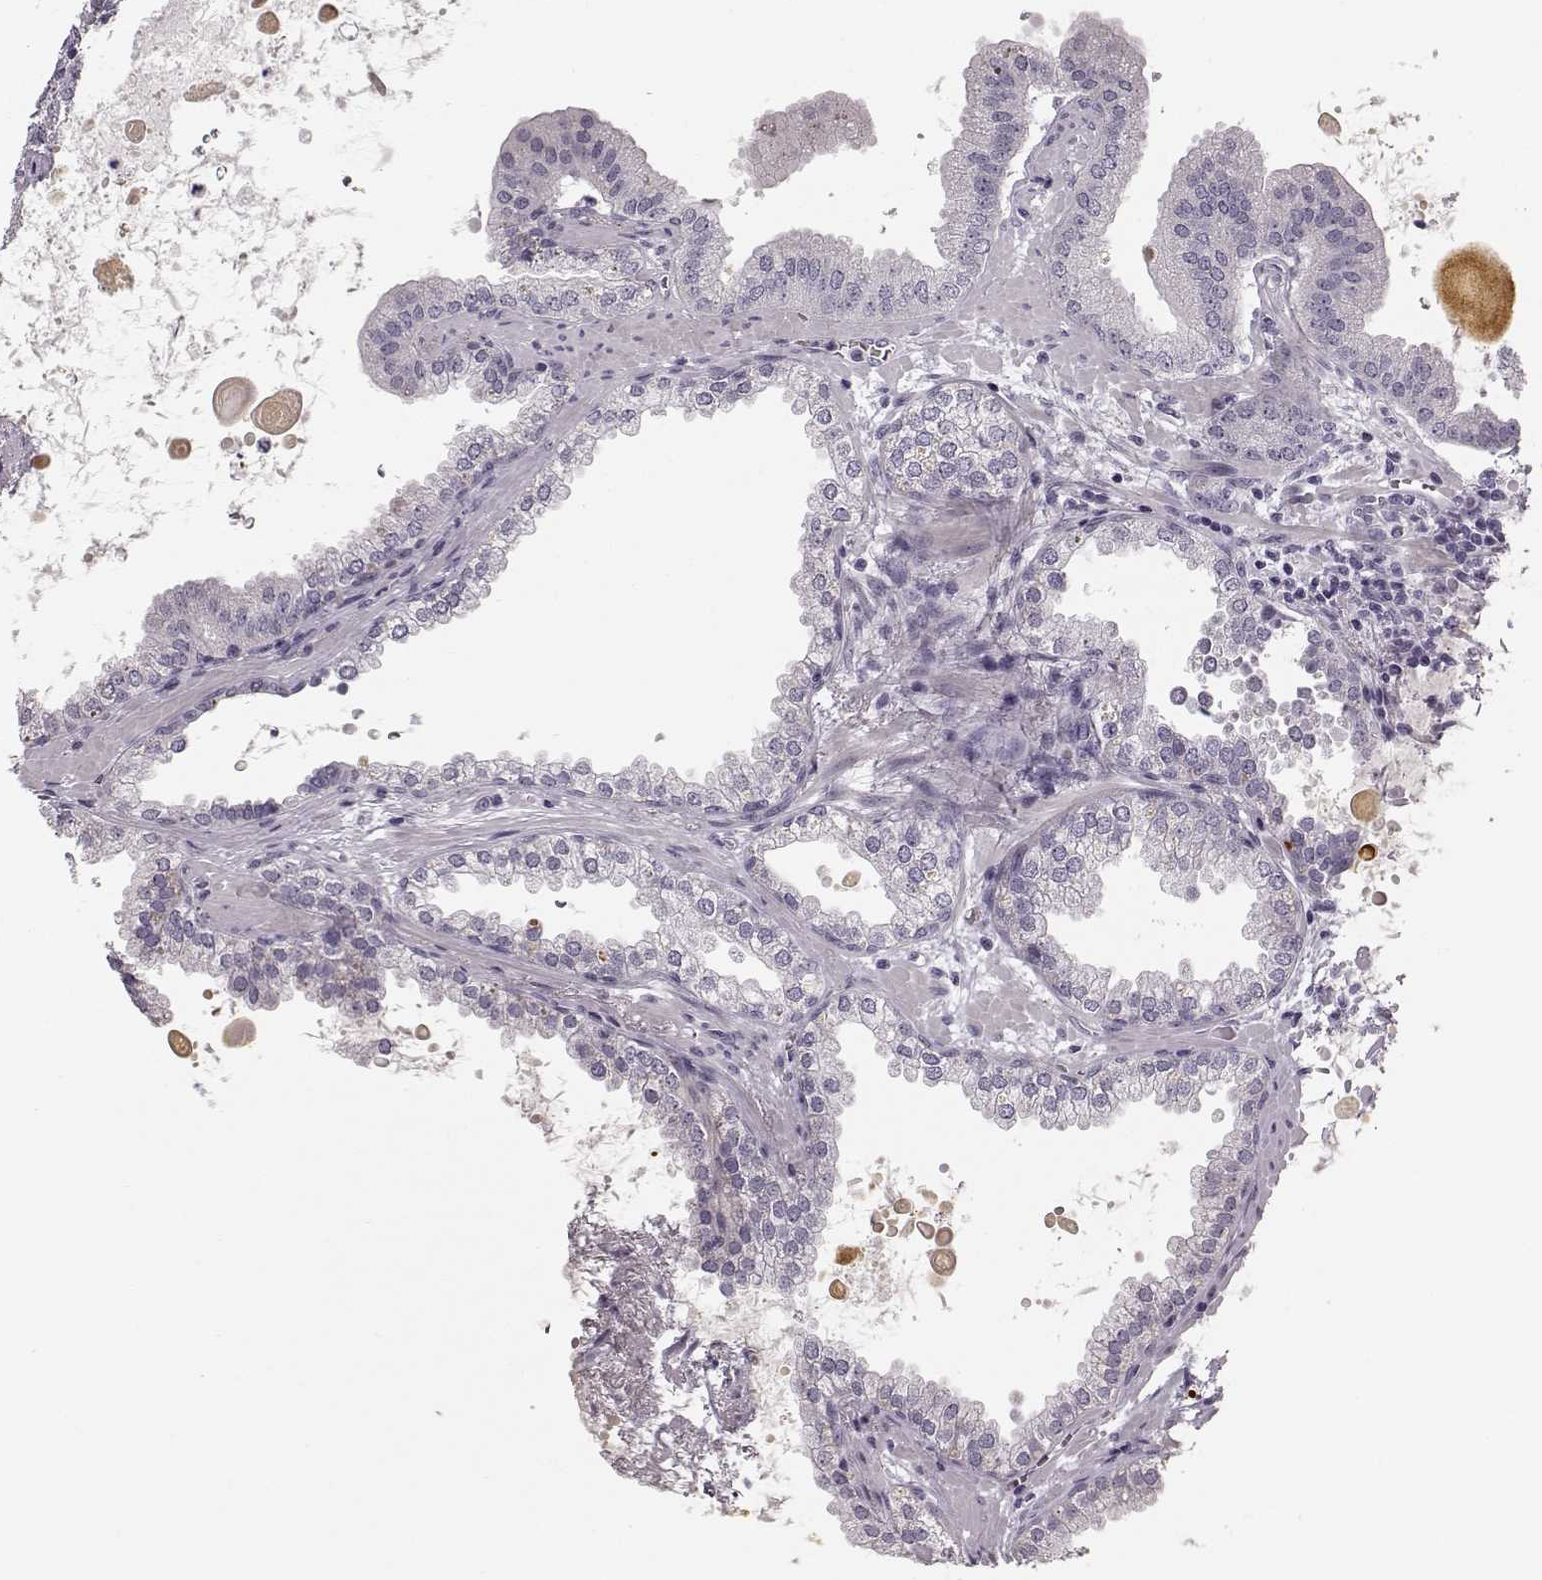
{"staining": {"intensity": "negative", "quantity": "none", "location": "none"}, "tissue": "prostate cancer", "cell_type": "Tumor cells", "image_type": "cancer", "snomed": [{"axis": "morphology", "description": "Normal tissue, NOS"}, {"axis": "morphology", "description": "Adenocarcinoma, High grade"}, {"axis": "topography", "description": "Prostate"}], "caption": "Immunohistochemistry of human prostate cancer exhibits no staining in tumor cells. Nuclei are stained in blue.", "gene": "KIAA0319", "patient": {"sex": "male", "age": 83}}